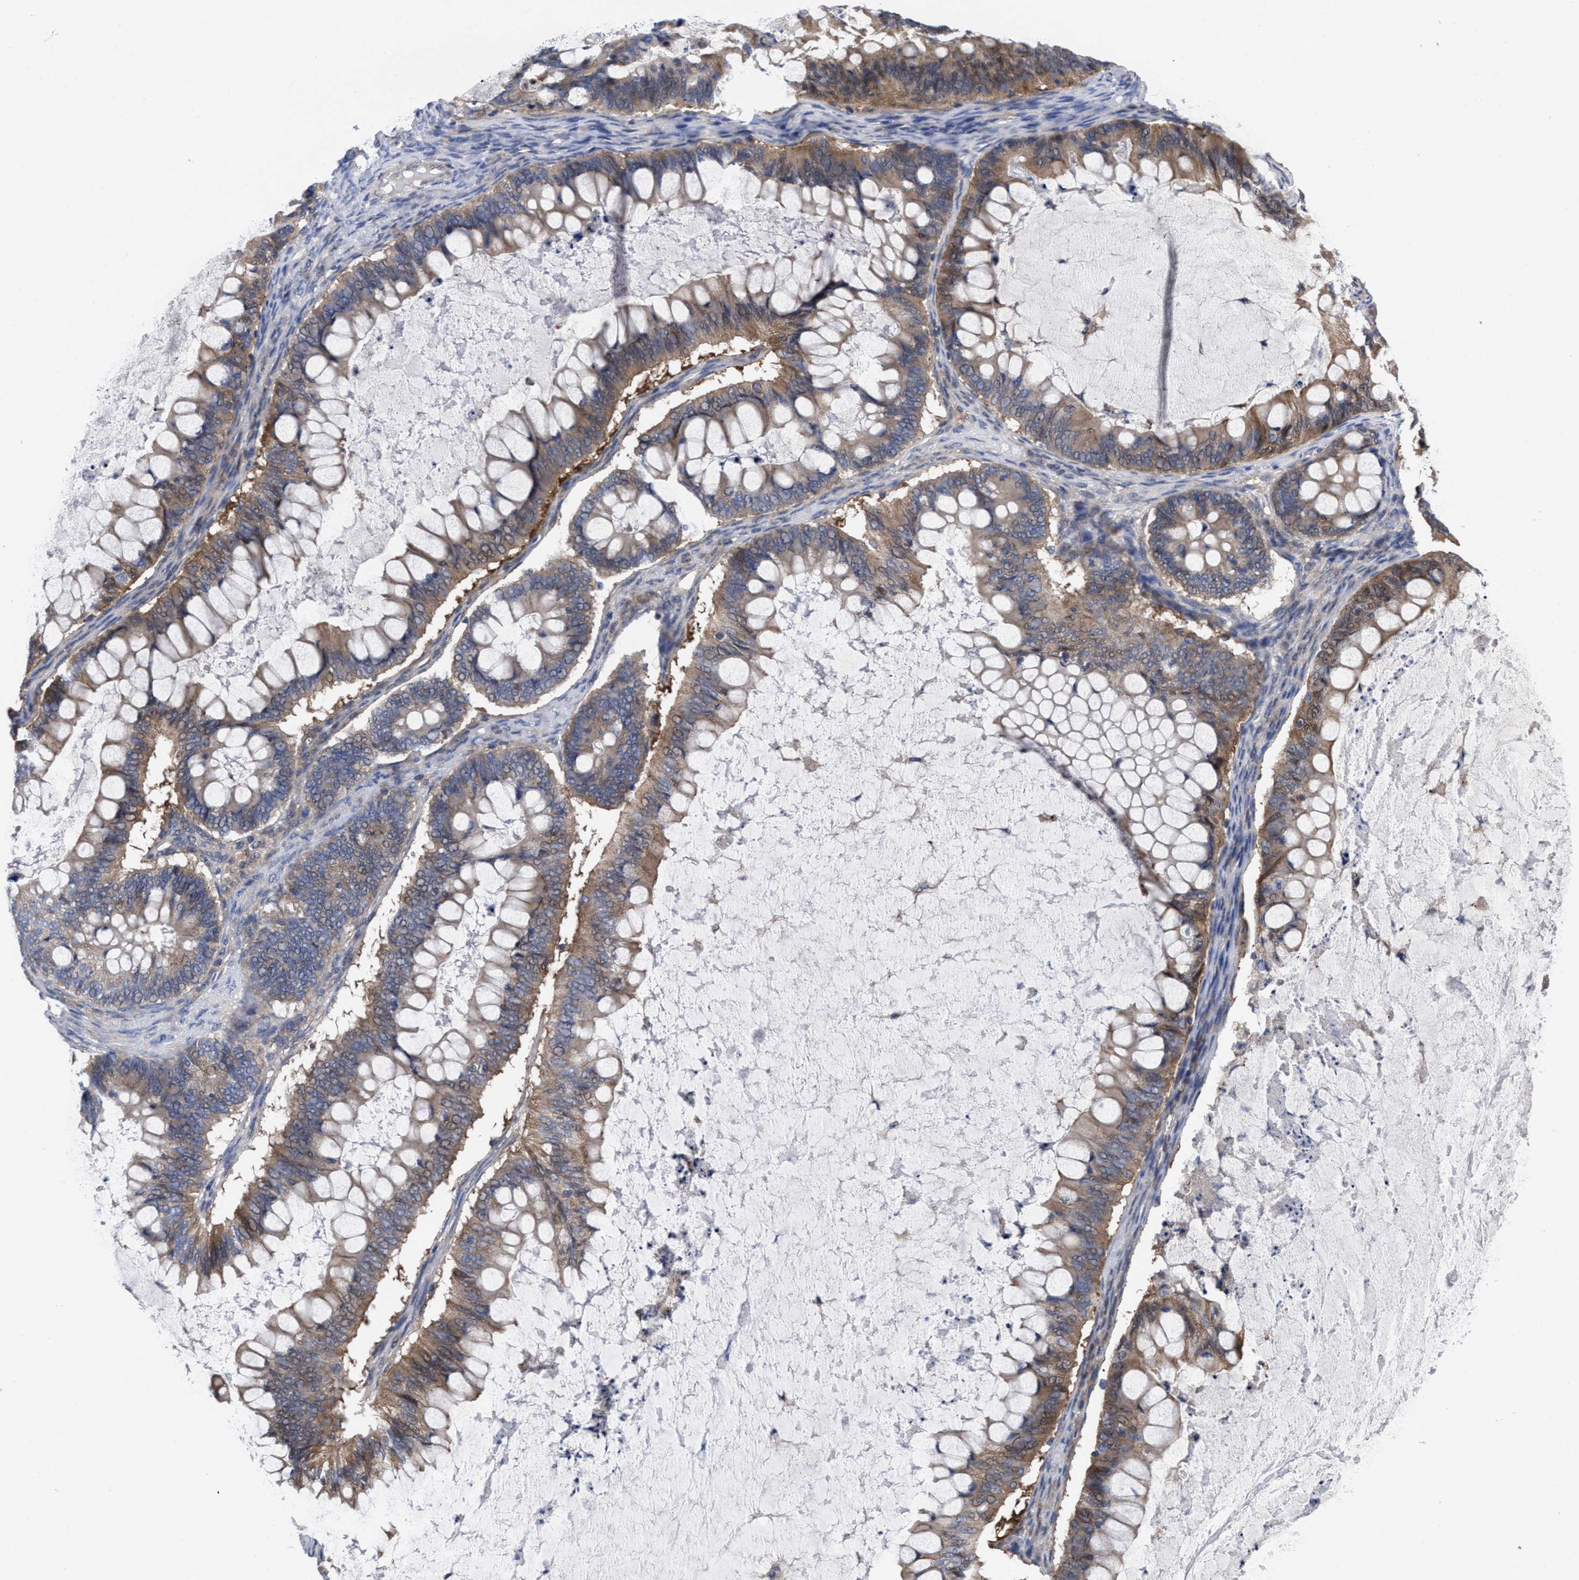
{"staining": {"intensity": "moderate", "quantity": ">75%", "location": "cytoplasmic/membranous"}, "tissue": "ovarian cancer", "cell_type": "Tumor cells", "image_type": "cancer", "snomed": [{"axis": "morphology", "description": "Cystadenocarcinoma, mucinous, NOS"}, {"axis": "topography", "description": "Ovary"}], "caption": "IHC photomicrograph of neoplastic tissue: ovarian cancer (mucinous cystadenocarcinoma) stained using immunohistochemistry demonstrates medium levels of moderate protein expression localized specifically in the cytoplasmic/membranous of tumor cells, appearing as a cytoplasmic/membranous brown color.", "gene": "TXNDC17", "patient": {"sex": "female", "age": 61}}